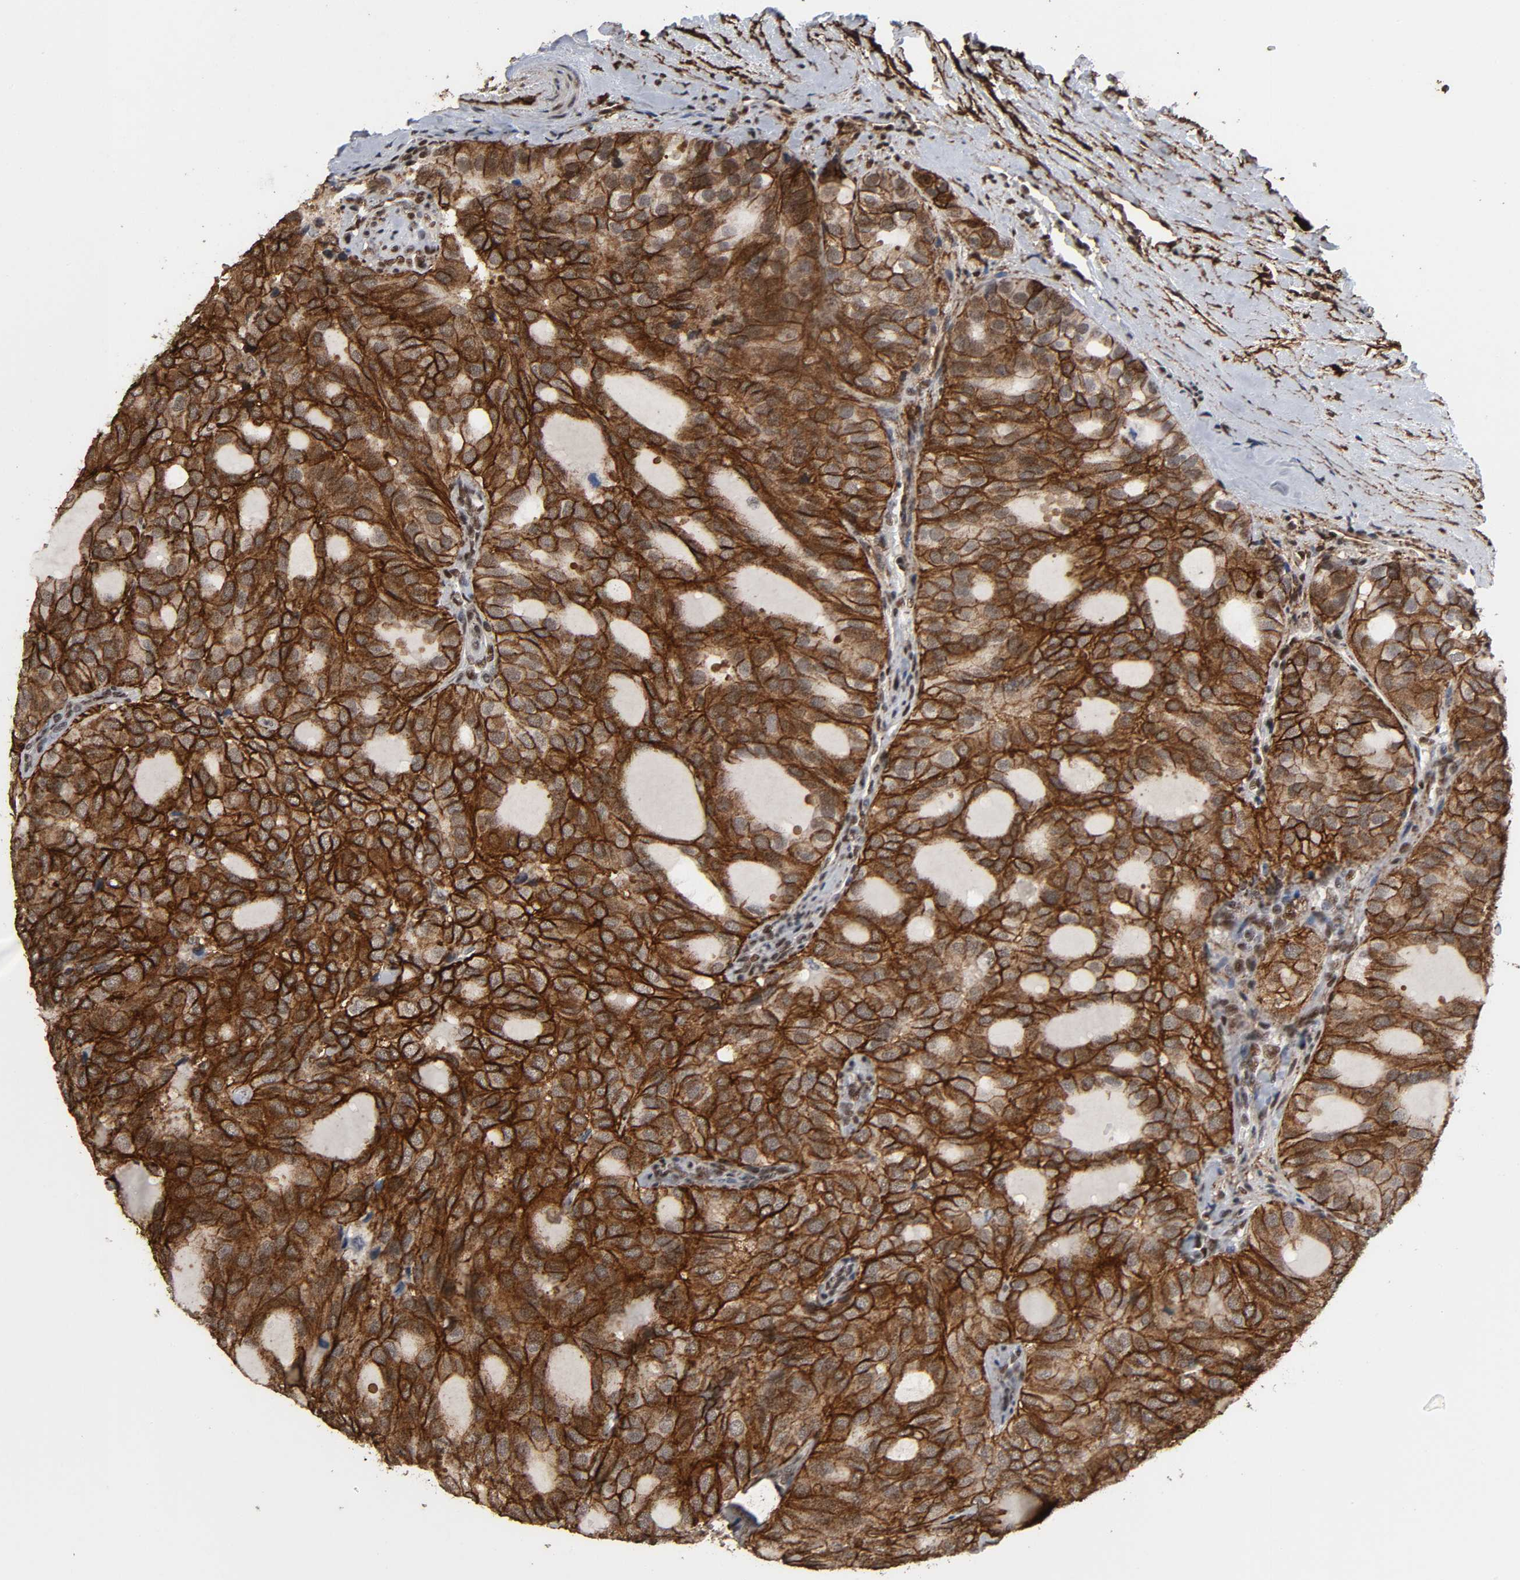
{"staining": {"intensity": "moderate", "quantity": ">75%", "location": "cytoplasmic/membranous"}, "tissue": "thyroid cancer", "cell_type": "Tumor cells", "image_type": "cancer", "snomed": [{"axis": "morphology", "description": "Follicular adenoma carcinoma, NOS"}, {"axis": "topography", "description": "Thyroid gland"}], "caption": "Follicular adenoma carcinoma (thyroid) tissue displays moderate cytoplasmic/membranous staining in approximately >75% of tumor cells, visualized by immunohistochemistry.", "gene": "AHNAK2", "patient": {"sex": "male", "age": 75}}